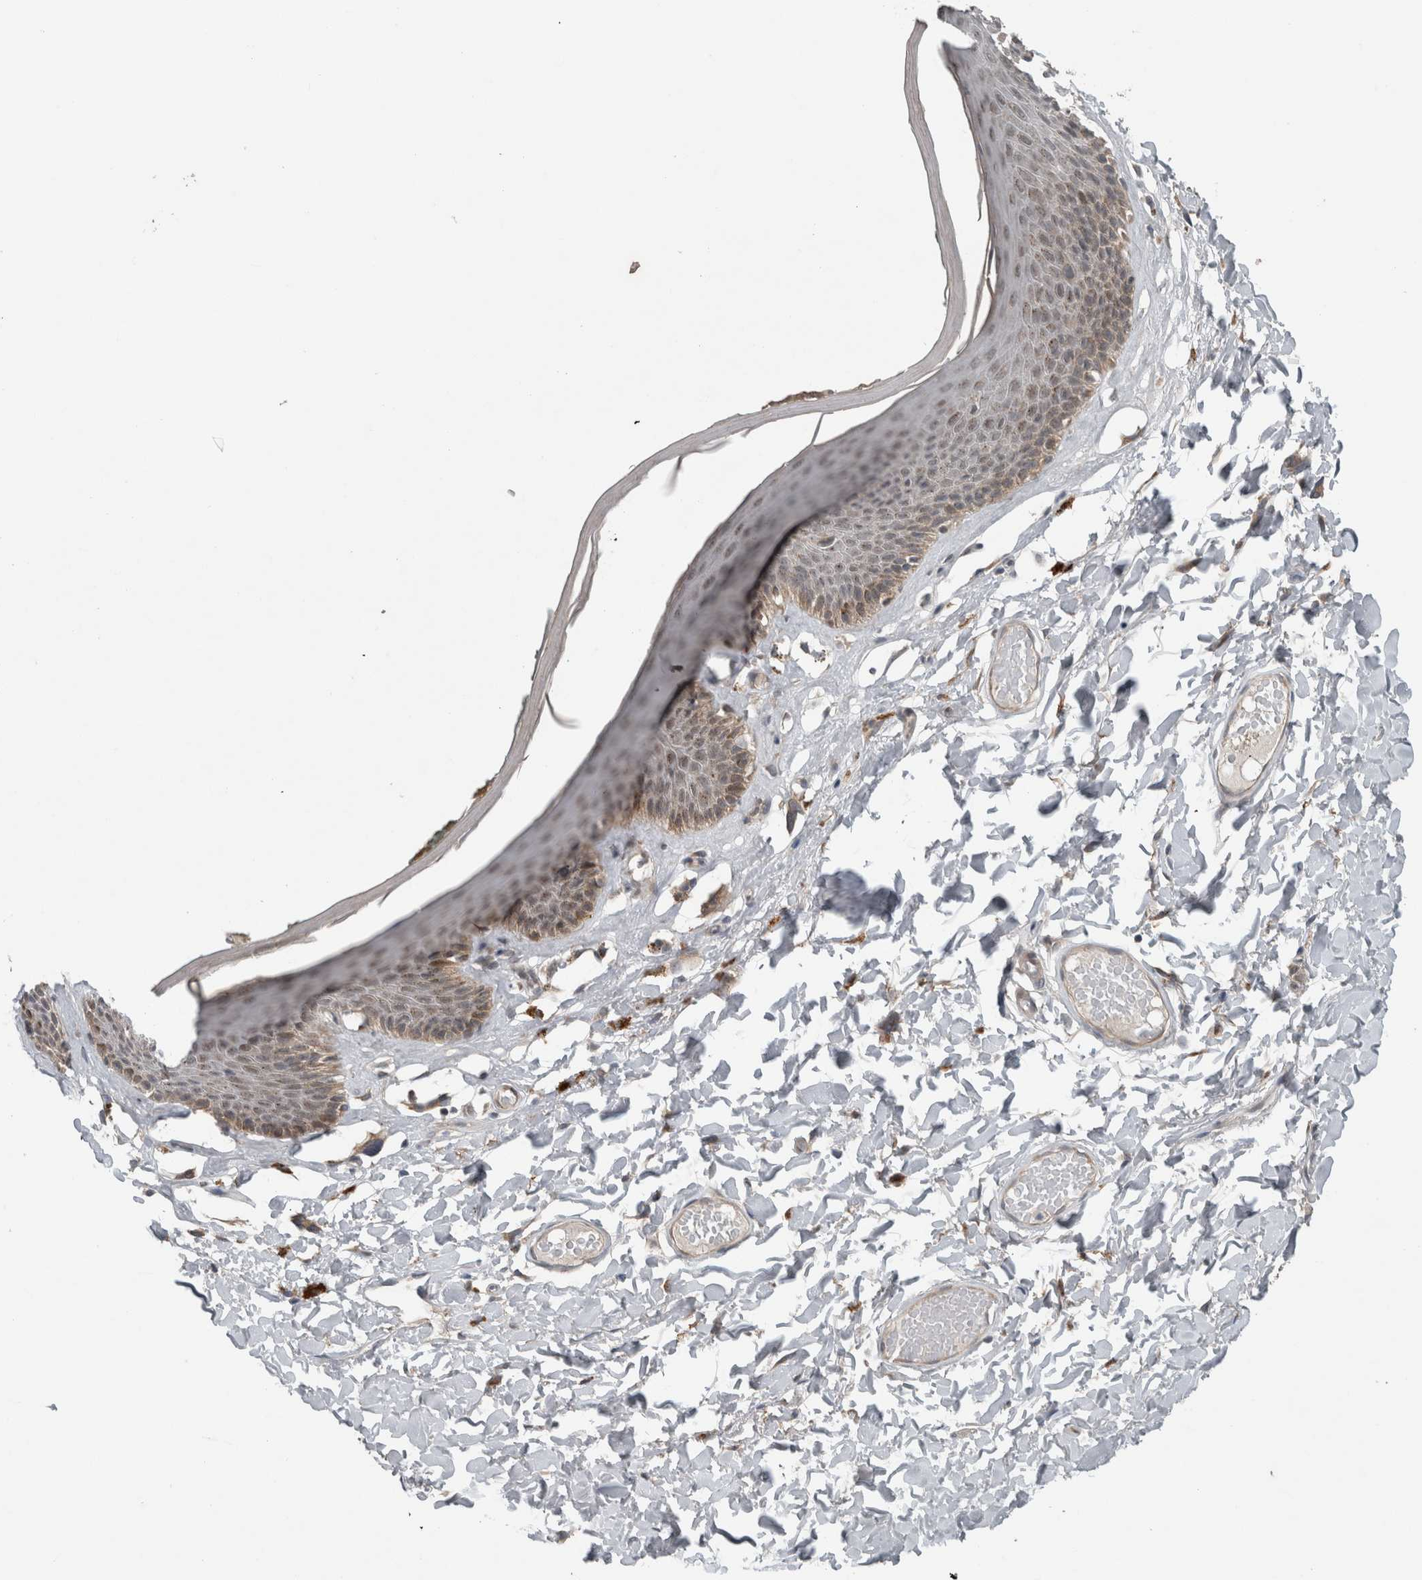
{"staining": {"intensity": "weak", "quantity": "<25%", "location": "cytoplasmic/membranous"}, "tissue": "skin", "cell_type": "Epidermal cells", "image_type": "normal", "snomed": [{"axis": "morphology", "description": "Normal tissue, NOS"}, {"axis": "topography", "description": "Vulva"}], "caption": "This photomicrograph is of unremarkable skin stained with immunohistochemistry to label a protein in brown with the nuclei are counter-stained blue. There is no expression in epidermal cells.", "gene": "GBA2", "patient": {"sex": "female", "age": 73}}